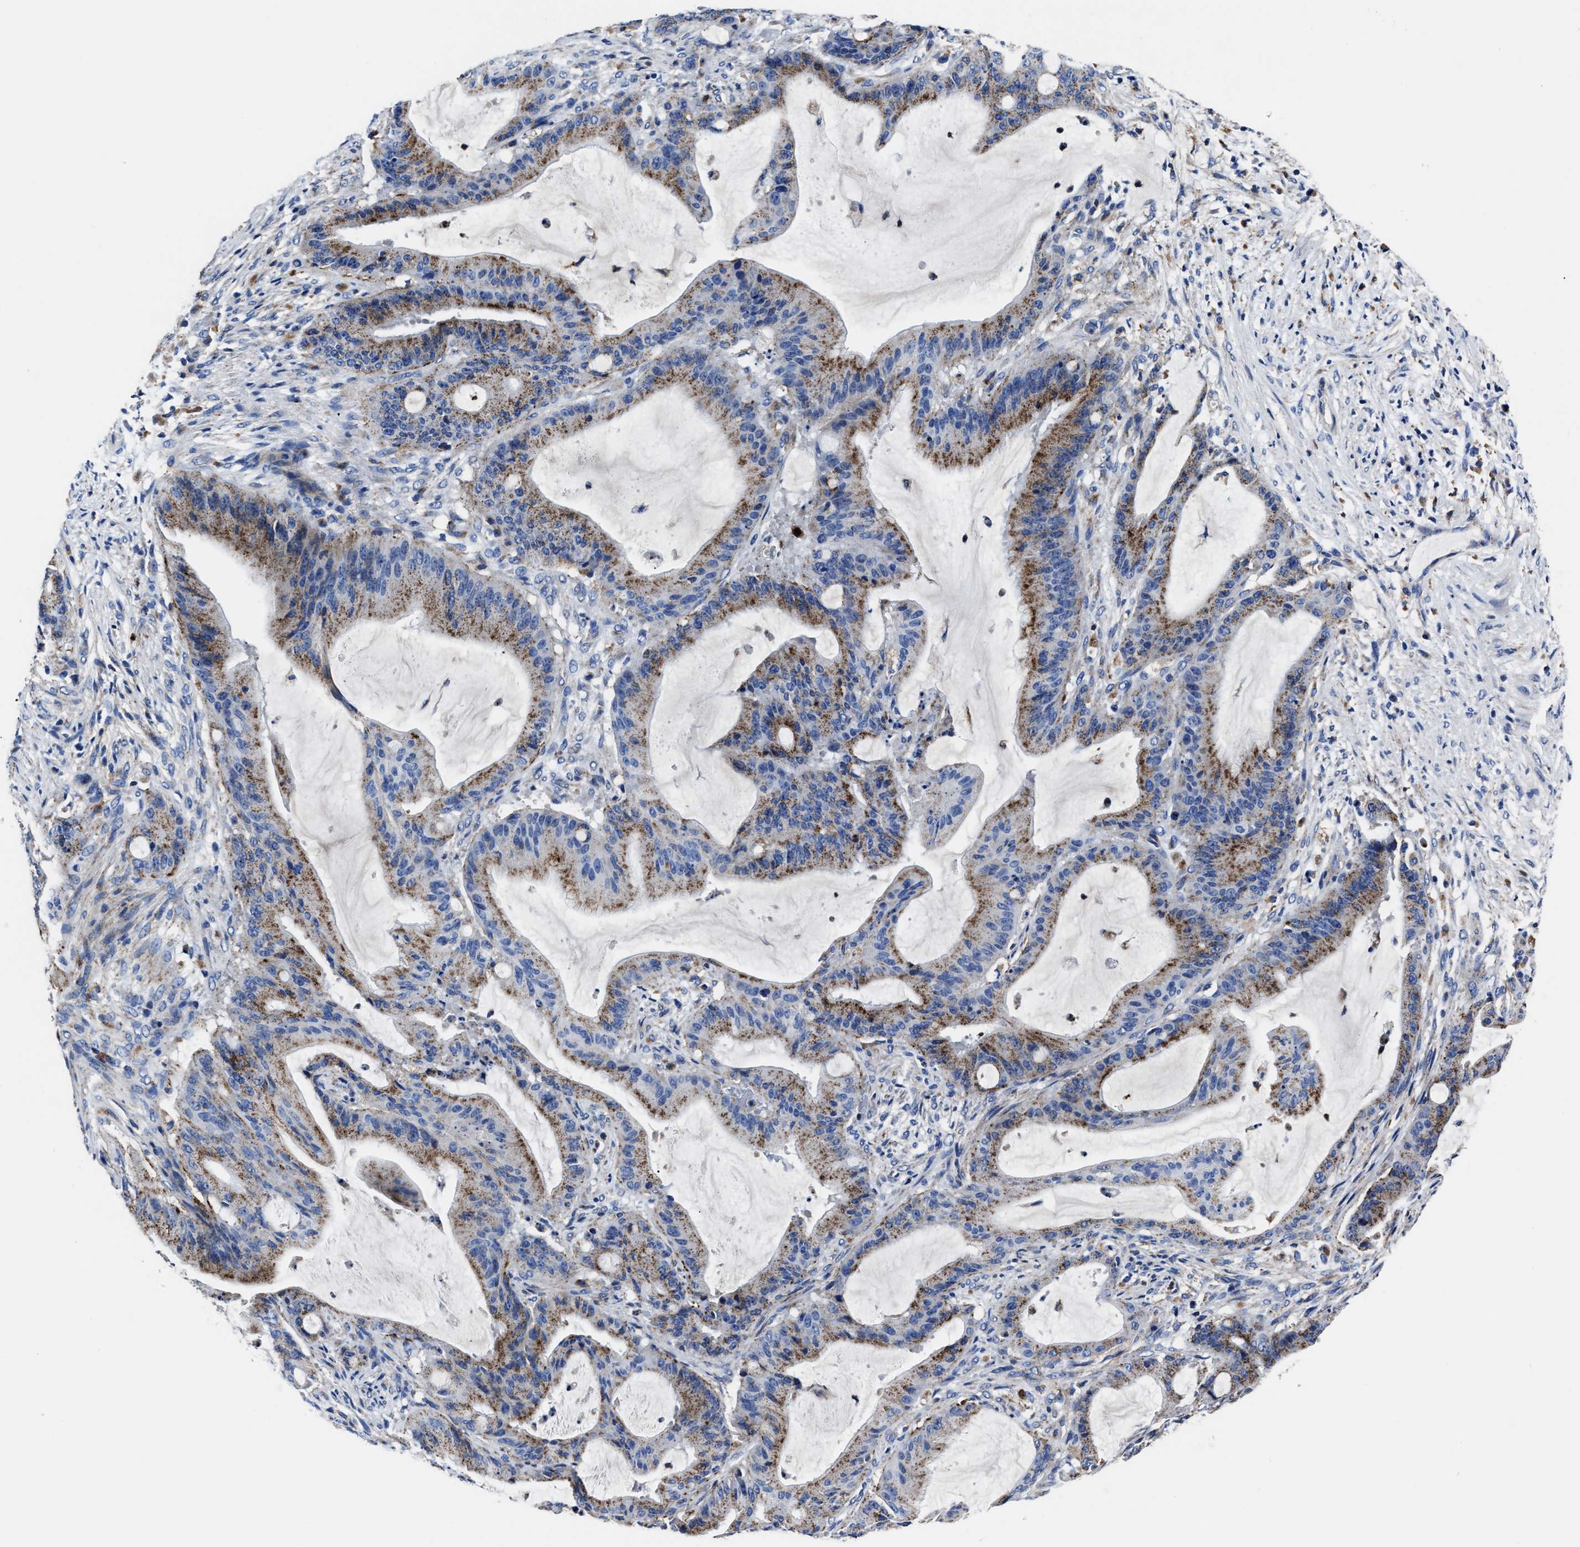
{"staining": {"intensity": "moderate", "quantity": ">75%", "location": "cytoplasmic/membranous"}, "tissue": "liver cancer", "cell_type": "Tumor cells", "image_type": "cancer", "snomed": [{"axis": "morphology", "description": "Normal tissue, NOS"}, {"axis": "morphology", "description": "Cholangiocarcinoma"}, {"axis": "topography", "description": "Liver"}, {"axis": "topography", "description": "Peripheral nerve tissue"}], "caption": "Human liver cancer stained with a brown dye reveals moderate cytoplasmic/membranous positive staining in approximately >75% of tumor cells.", "gene": "LAMTOR4", "patient": {"sex": "female", "age": 73}}